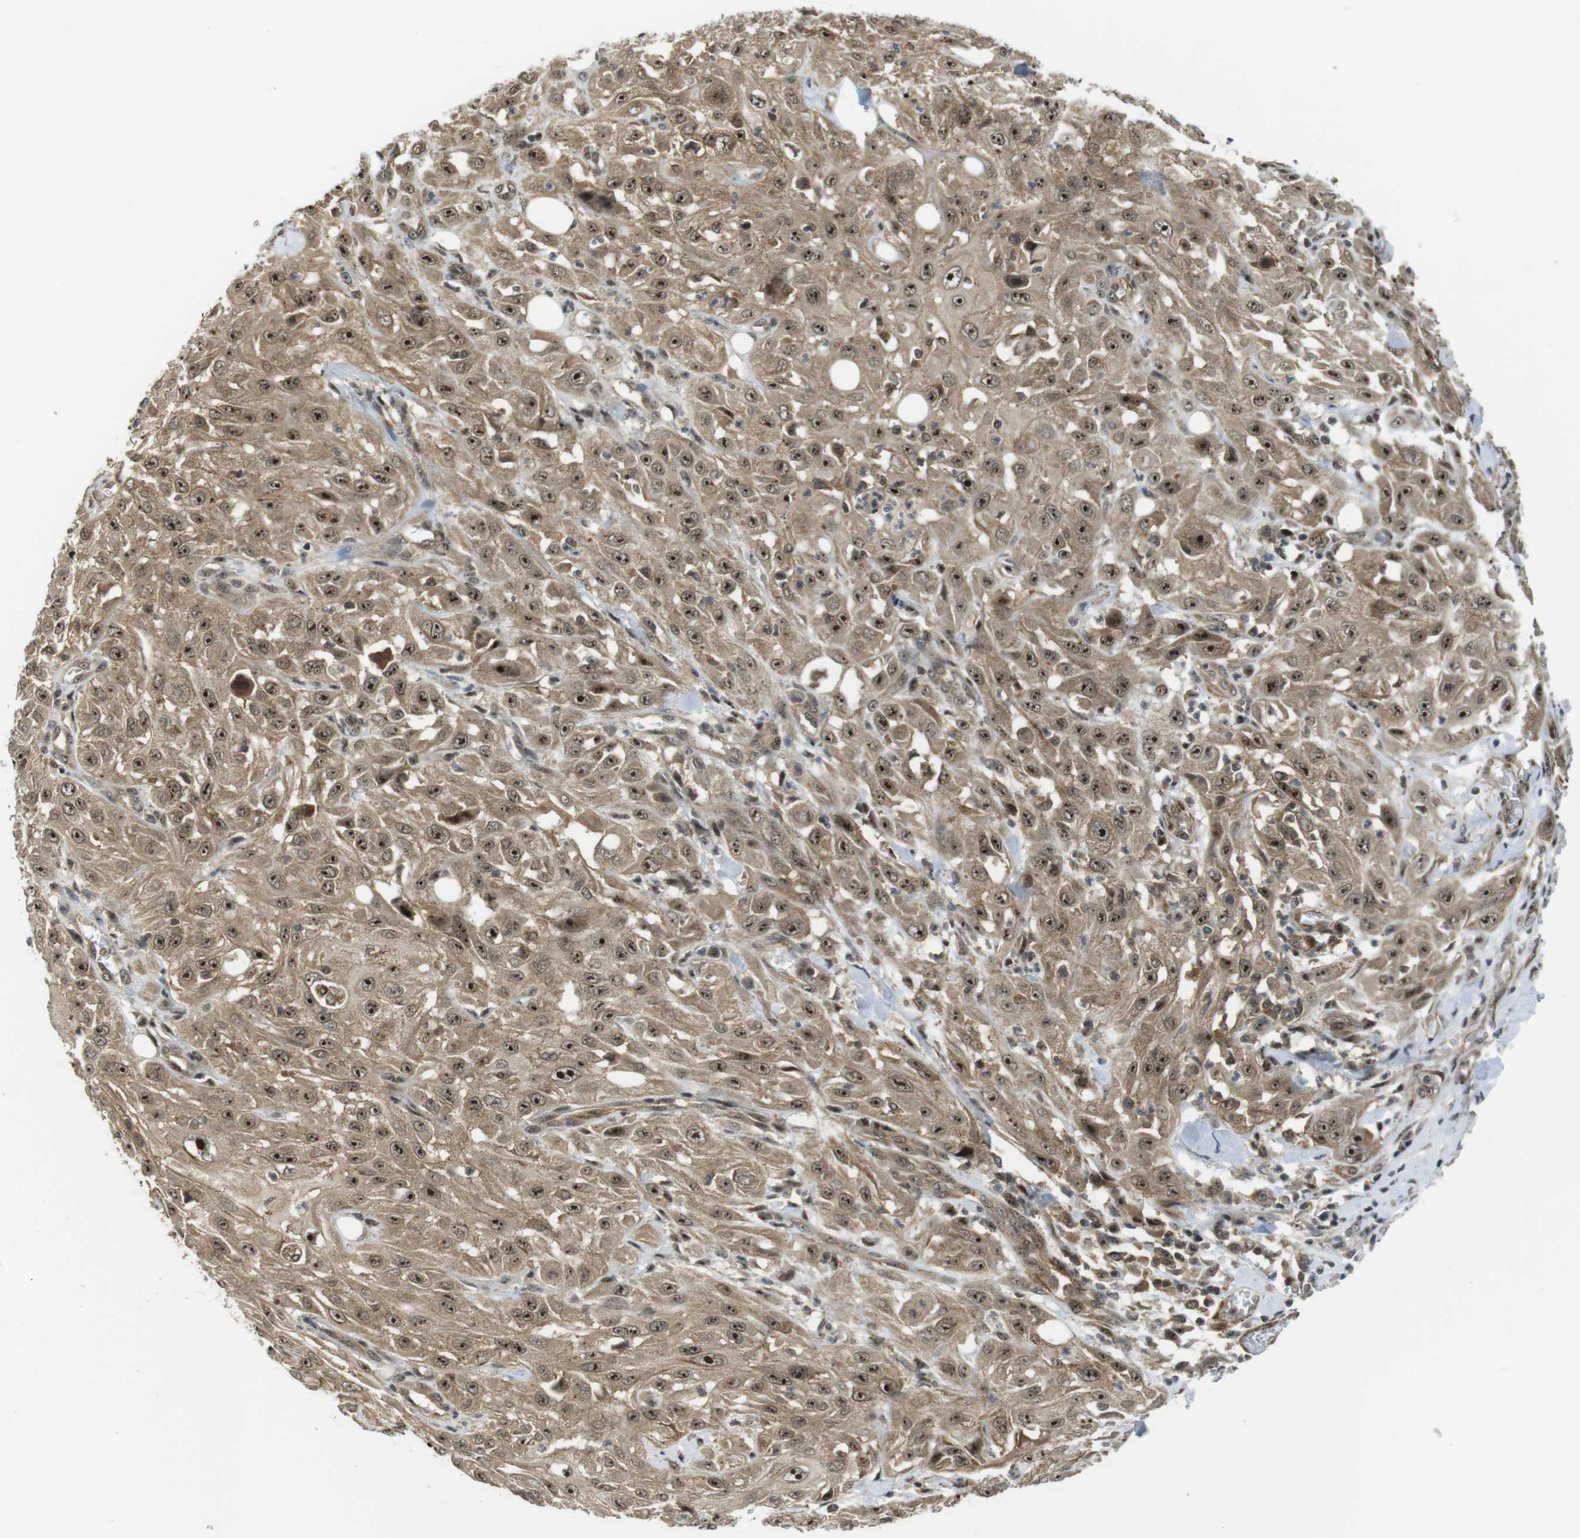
{"staining": {"intensity": "moderate", "quantity": ">75%", "location": "cytoplasmic/membranous,nuclear"}, "tissue": "skin cancer", "cell_type": "Tumor cells", "image_type": "cancer", "snomed": [{"axis": "morphology", "description": "Squamous cell carcinoma, NOS"}, {"axis": "morphology", "description": "Squamous cell carcinoma, metastatic, NOS"}, {"axis": "topography", "description": "Skin"}, {"axis": "topography", "description": "Lymph node"}], "caption": "DAB immunohistochemical staining of skin metastatic squamous cell carcinoma shows moderate cytoplasmic/membranous and nuclear protein expression in about >75% of tumor cells.", "gene": "CC2D1A", "patient": {"sex": "male", "age": 75}}